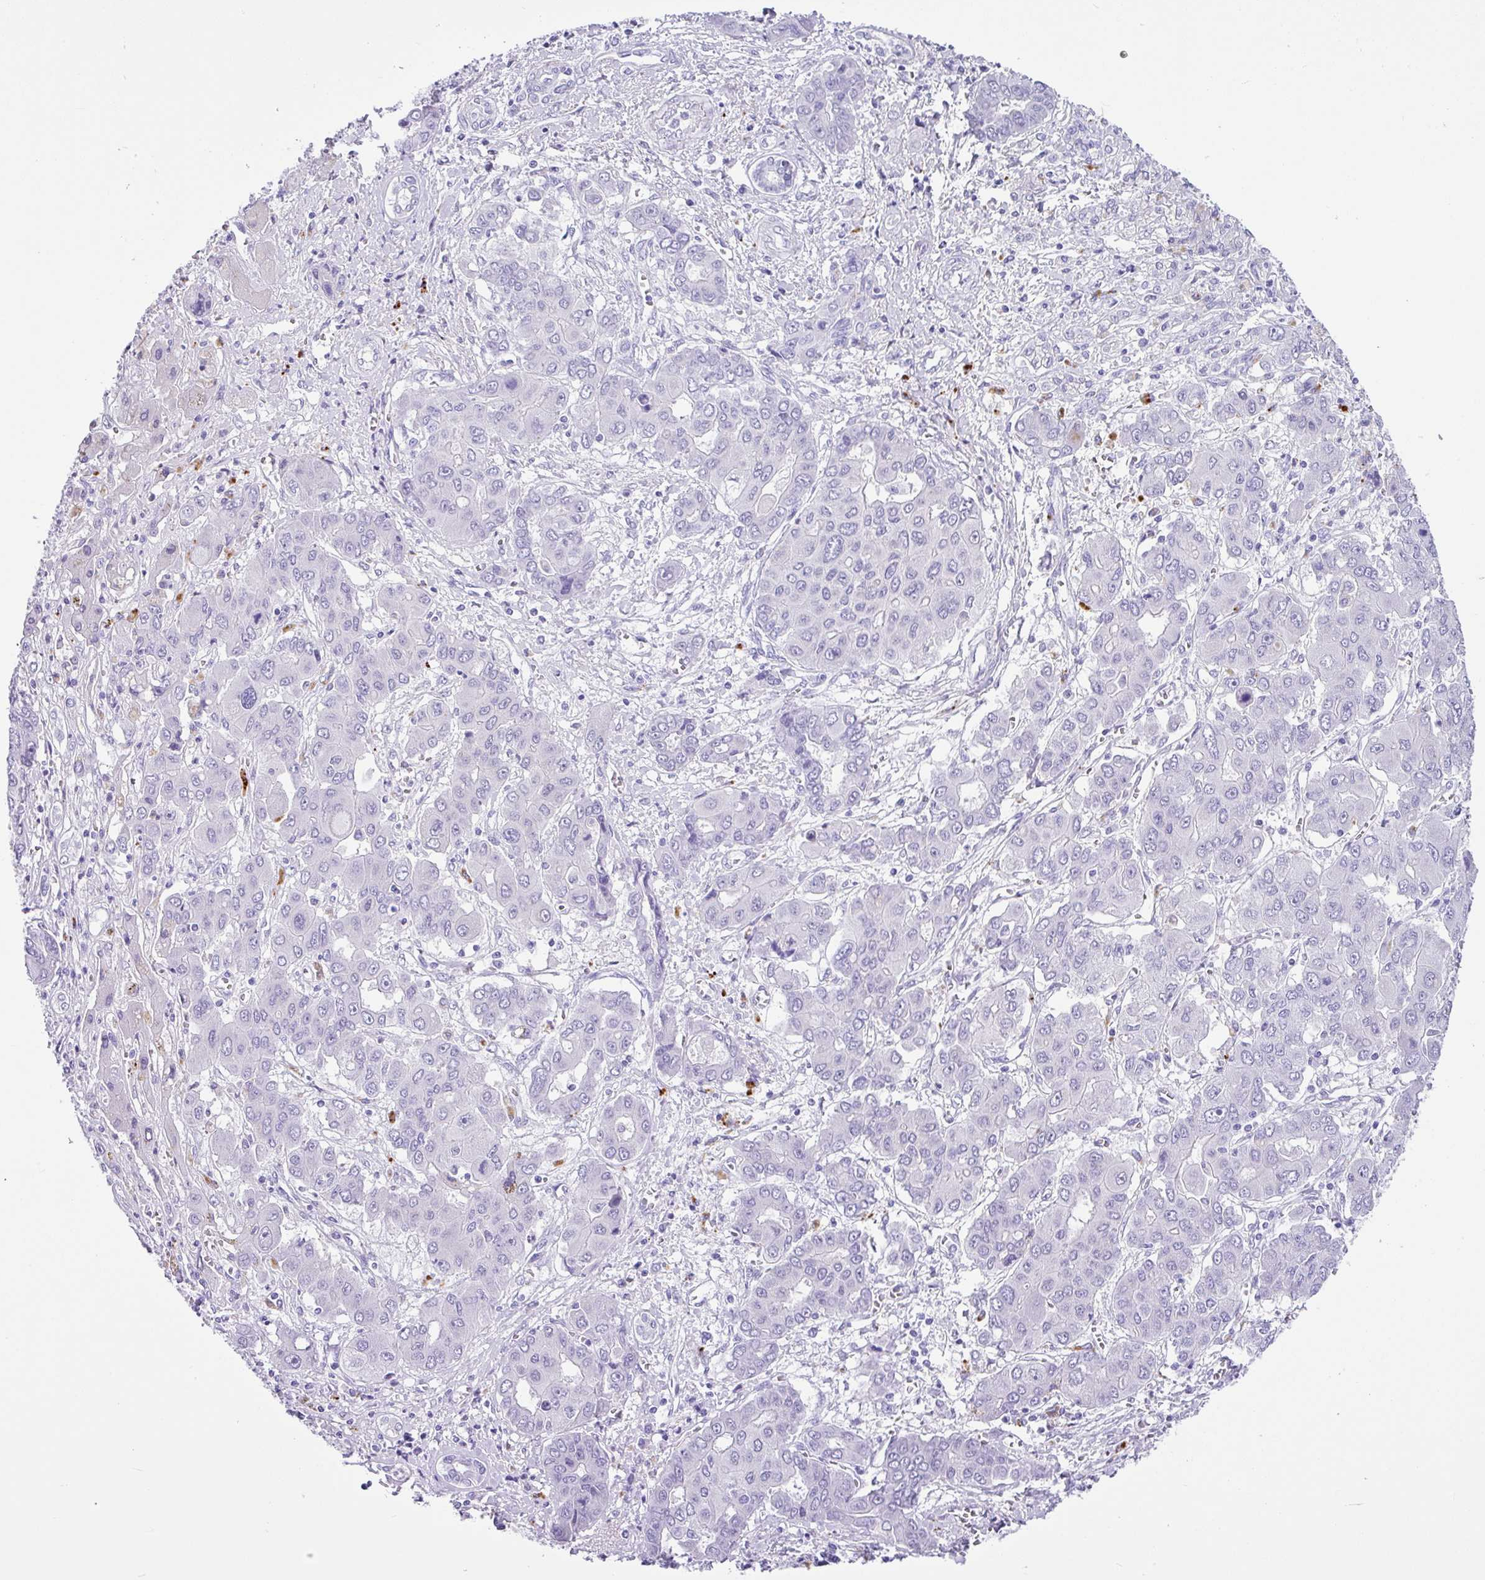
{"staining": {"intensity": "negative", "quantity": "none", "location": "none"}, "tissue": "liver cancer", "cell_type": "Tumor cells", "image_type": "cancer", "snomed": [{"axis": "morphology", "description": "Cholangiocarcinoma"}, {"axis": "topography", "description": "Liver"}], "caption": "High power microscopy photomicrograph of an immunohistochemistry histopathology image of liver cancer, revealing no significant positivity in tumor cells.", "gene": "ZG16", "patient": {"sex": "male", "age": 67}}